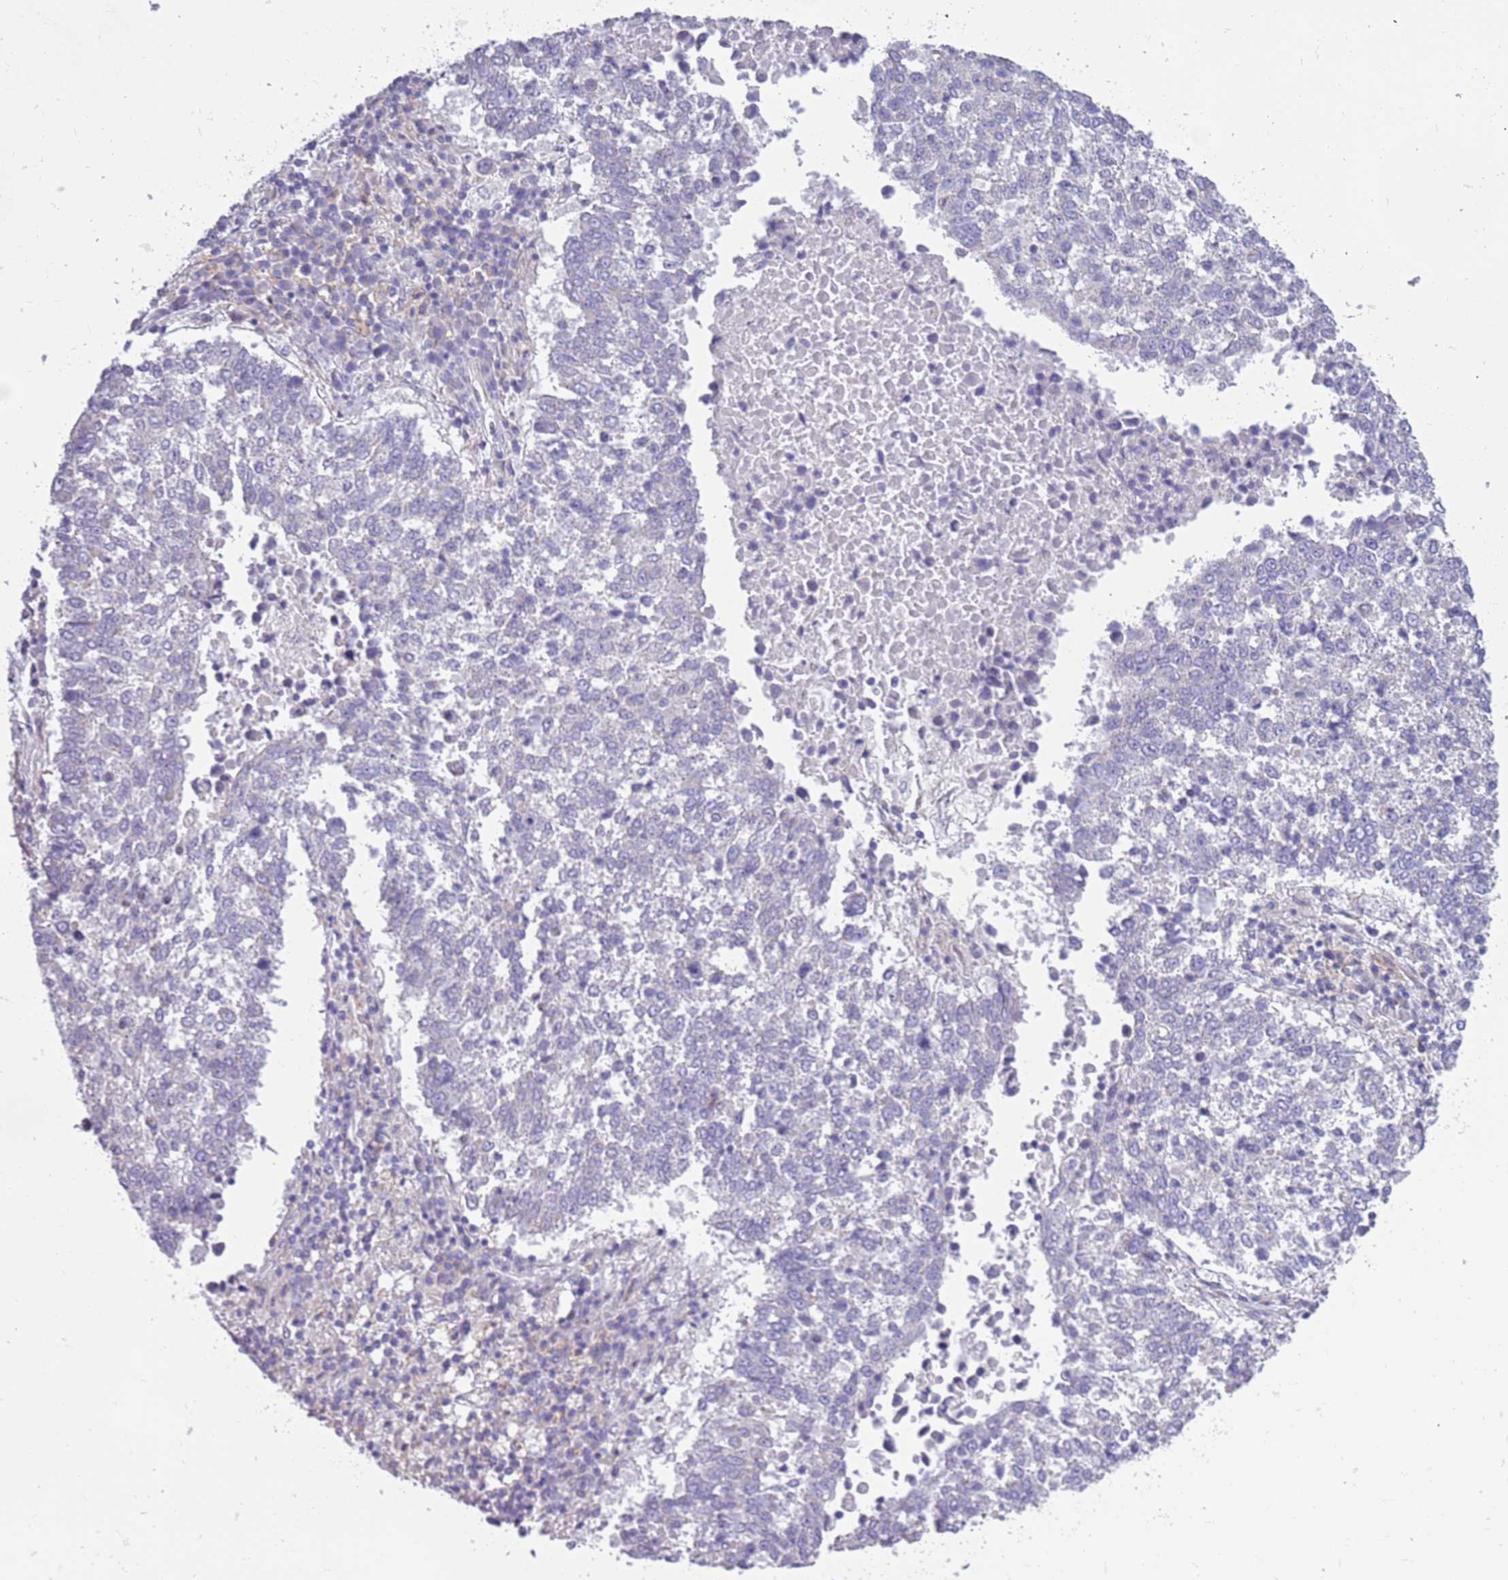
{"staining": {"intensity": "negative", "quantity": "none", "location": "none"}, "tissue": "lung cancer", "cell_type": "Tumor cells", "image_type": "cancer", "snomed": [{"axis": "morphology", "description": "Squamous cell carcinoma, NOS"}, {"axis": "topography", "description": "Lung"}], "caption": "An immunohistochemistry micrograph of squamous cell carcinoma (lung) is shown. There is no staining in tumor cells of squamous cell carcinoma (lung).", "gene": "RHCG", "patient": {"sex": "male", "age": 73}}